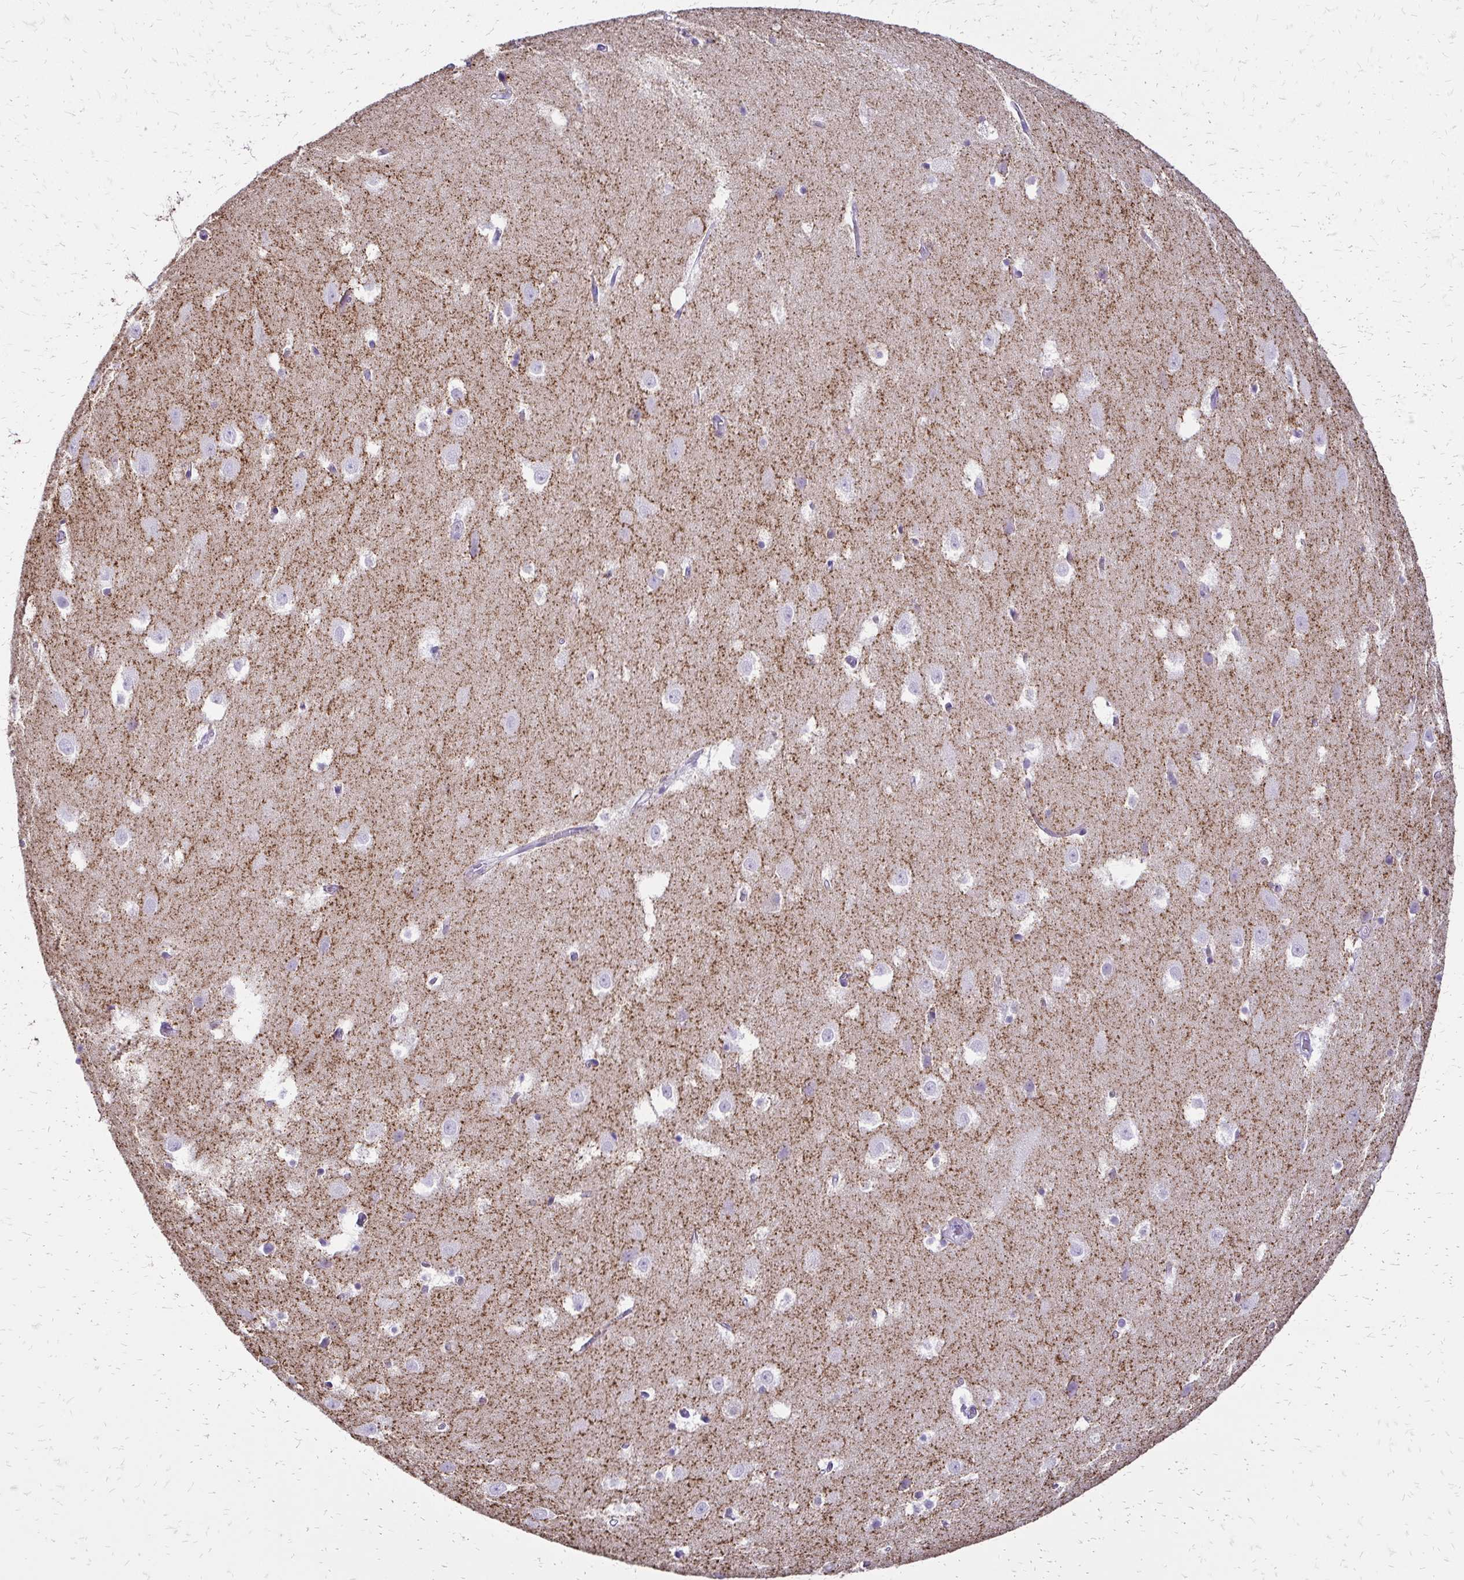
{"staining": {"intensity": "negative", "quantity": "none", "location": "none"}, "tissue": "hippocampus", "cell_type": "Glial cells", "image_type": "normal", "snomed": [{"axis": "morphology", "description": "Normal tissue, NOS"}, {"axis": "topography", "description": "Hippocampus"}], "caption": "An image of human hippocampus is negative for staining in glial cells.", "gene": "SLC32A1", "patient": {"sex": "female", "age": 52}}